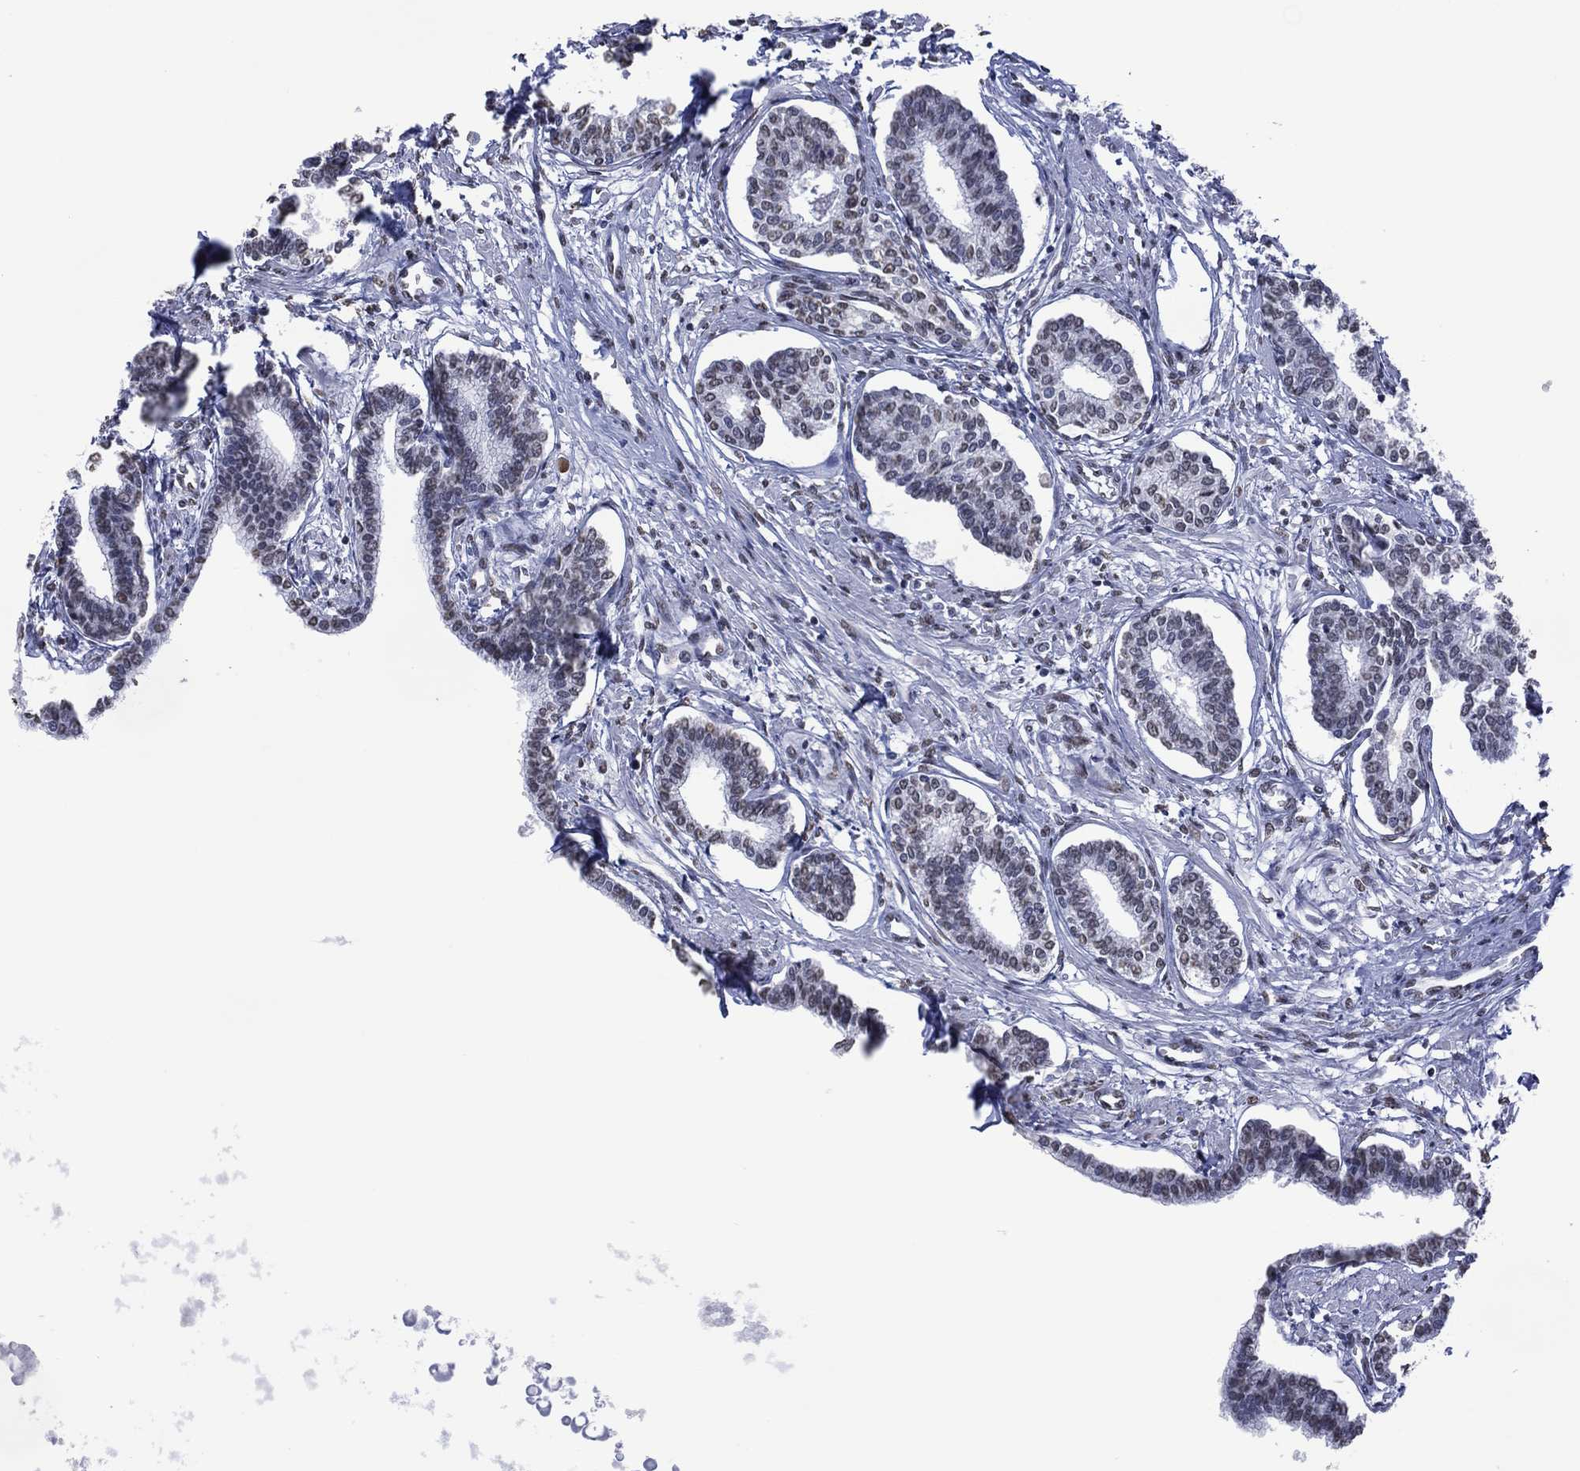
{"staining": {"intensity": "moderate", "quantity": "25%-75%", "location": "nuclear"}, "tissue": "prostate", "cell_type": "Glandular cells", "image_type": "normal", "snomed": [{"axis": "morphology", "description": "Normal tissue, NOS"}, {"axis": "topography", "description": "Prostate"}], "caption": "Immunohistochemical staining of unremarkable human prostate shows 25%-75% levels of moderate nuclear protein expression in approximately 25%-75% of glandular cells. (Brightfield microscopy of DAB IHC at high magnification).", "gene": "EHMT1", "patient": {"sex": "male", "age": 60}}